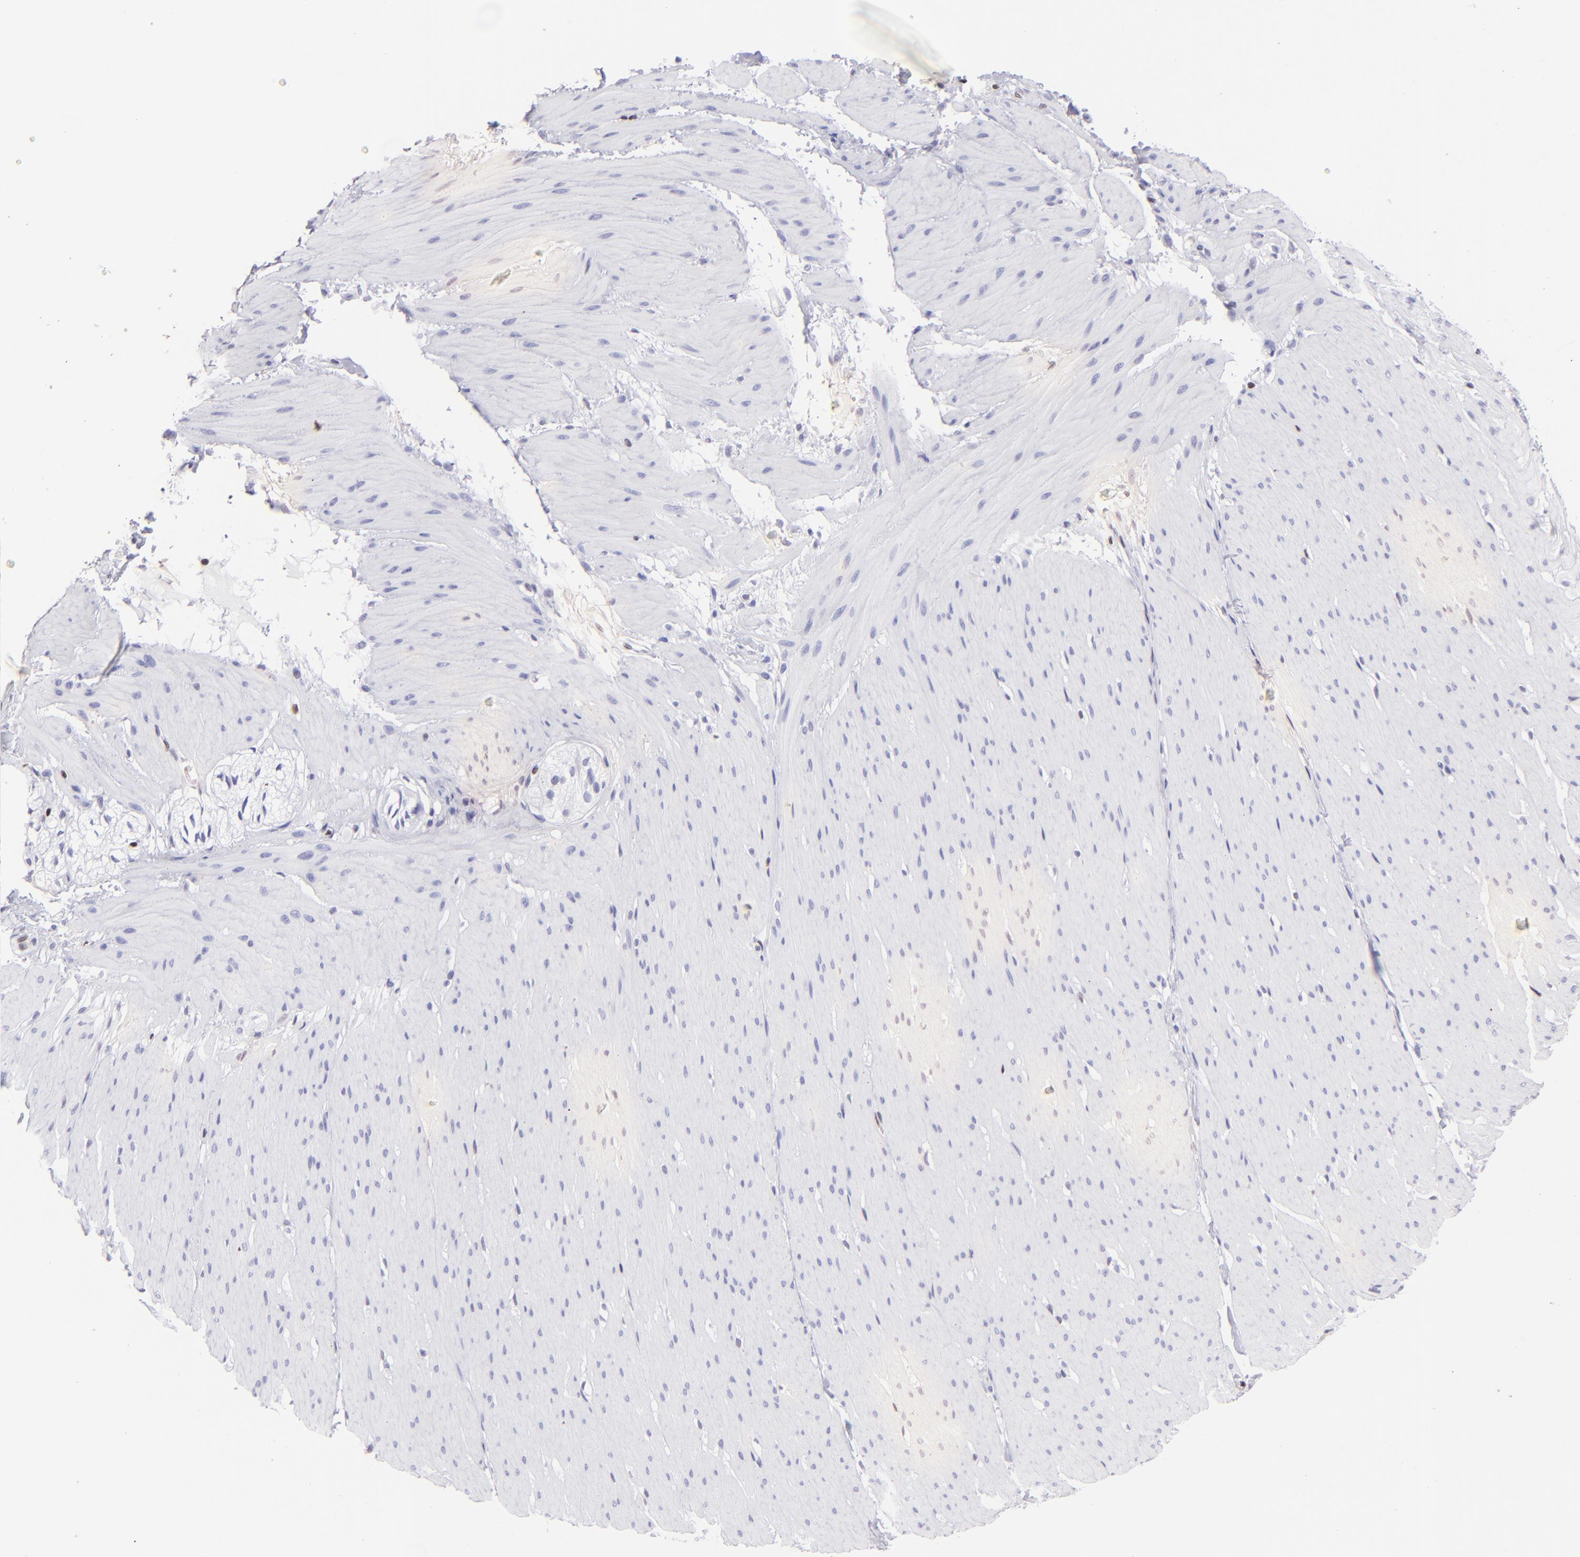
{"staining": {"intensity": "weak", "quantity": "<25%", "location": "nuclear"}, "tissue": "smooth muscle", "cell_type": "Smooth muscle cells", "image_type": "normal", "snomed": [{"axis": "morphology", "description": "Normal tissue, NOS"}, {"axis": "topography", "description": "Smooth muscle"}, {"axis": "topography", "description": "Colon"}], "caption": "There is no significant positivity in smooth muscle cells of smooth muscle. (Stains: DAB (3,3'-diaminobenzidine) IHC with hematoxylin counter stain, Microscopy: brightfield microscopy at high magnification).", "gene": "ETS1", "patient": {"sex": "male", "age": 67}}